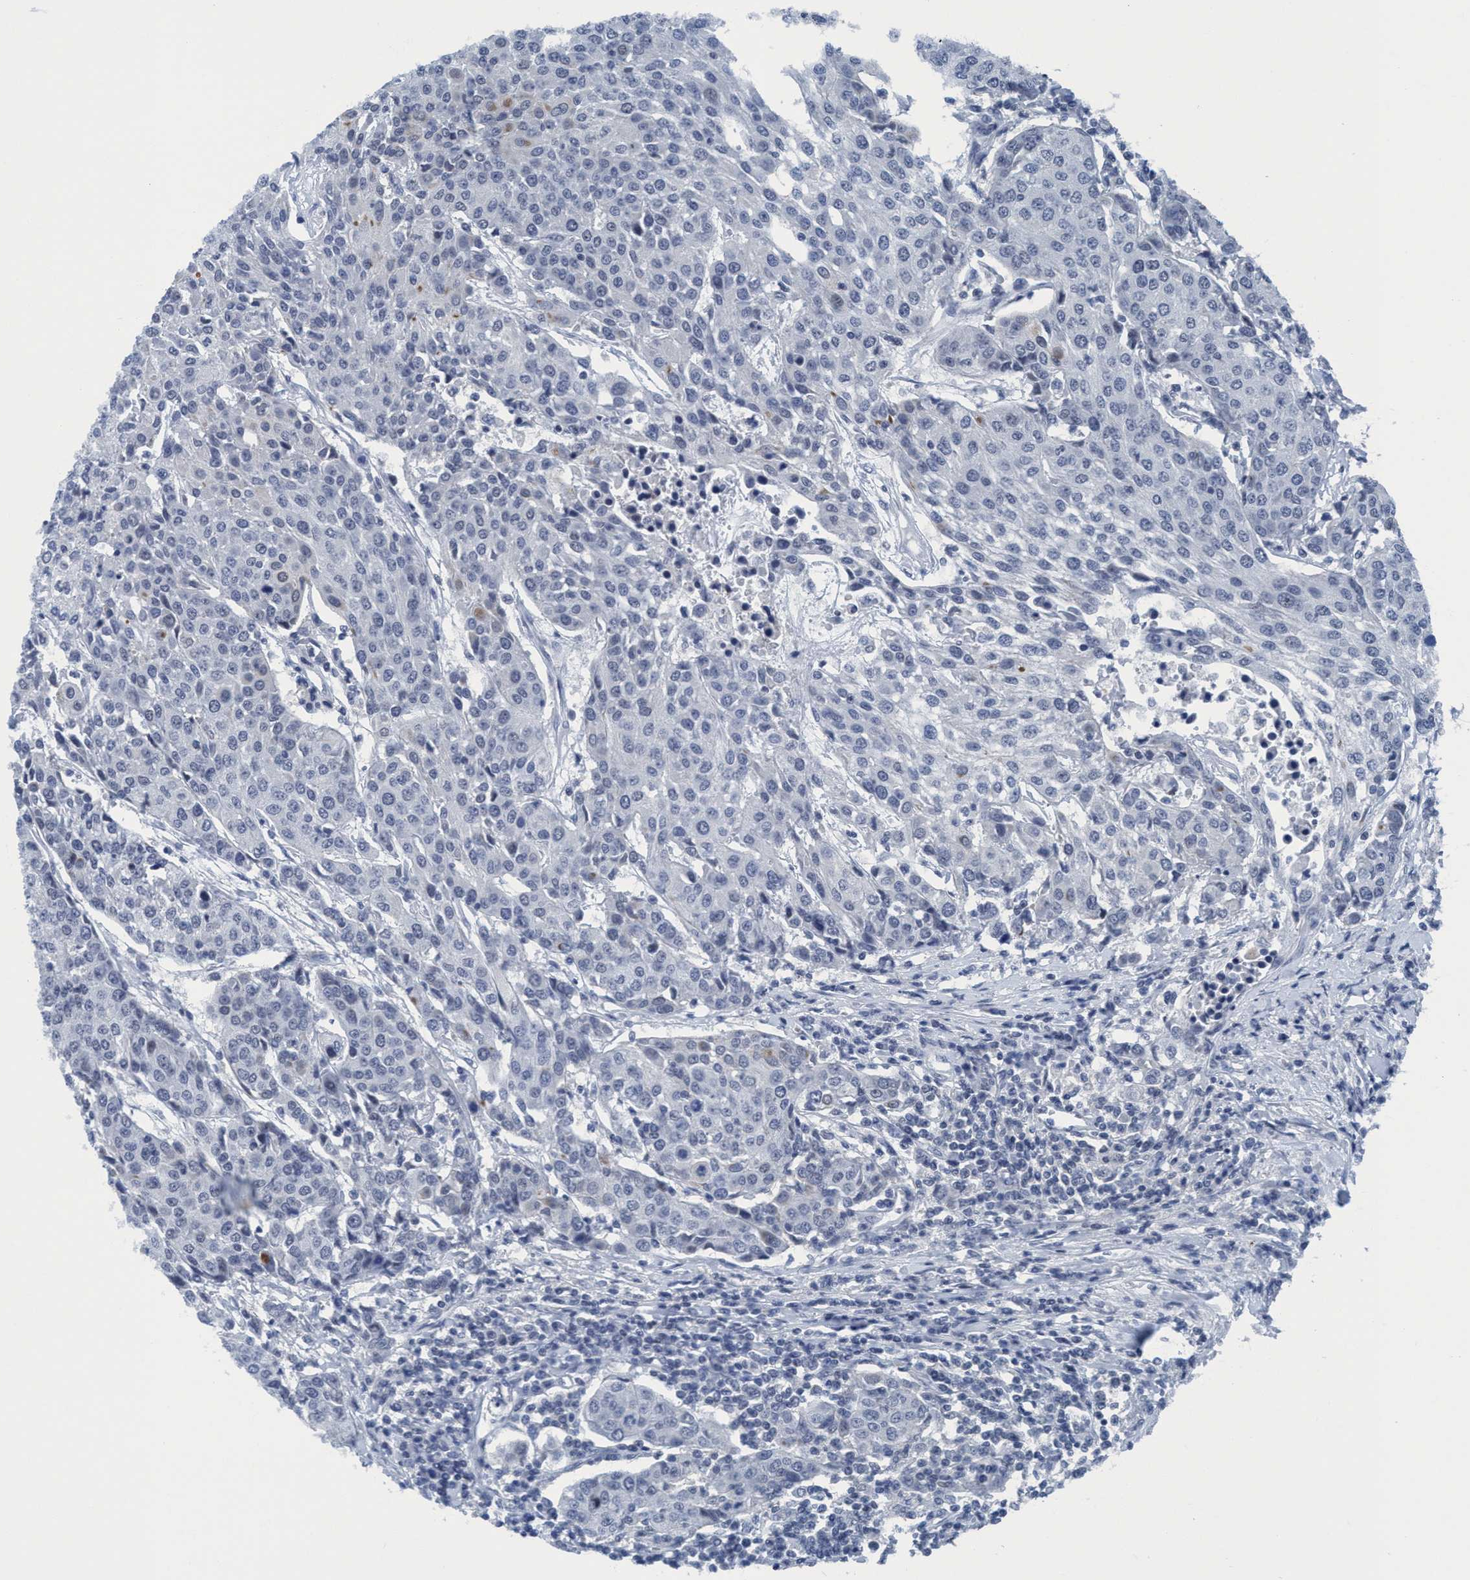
{"staining": {"intensity": "negative", "quantity": "none", "location": "none"}, "tissue": "urothelial cancer", "cell_type": "Tumor cells", "image_type": "cancer", "snomed": [{"axis": "morphology", "description": "Urothelial carcinoma, High grade"}, {"axis": "topography", "description": "Urinary bladder"}], "caption": "Immunohistochemistry (IHC) of human urothelial carcinoma (high-grade) reveals no positivity in tumor cells.", "gene": "DNAI1", "patient": {"sex": "female", "age": 85}}